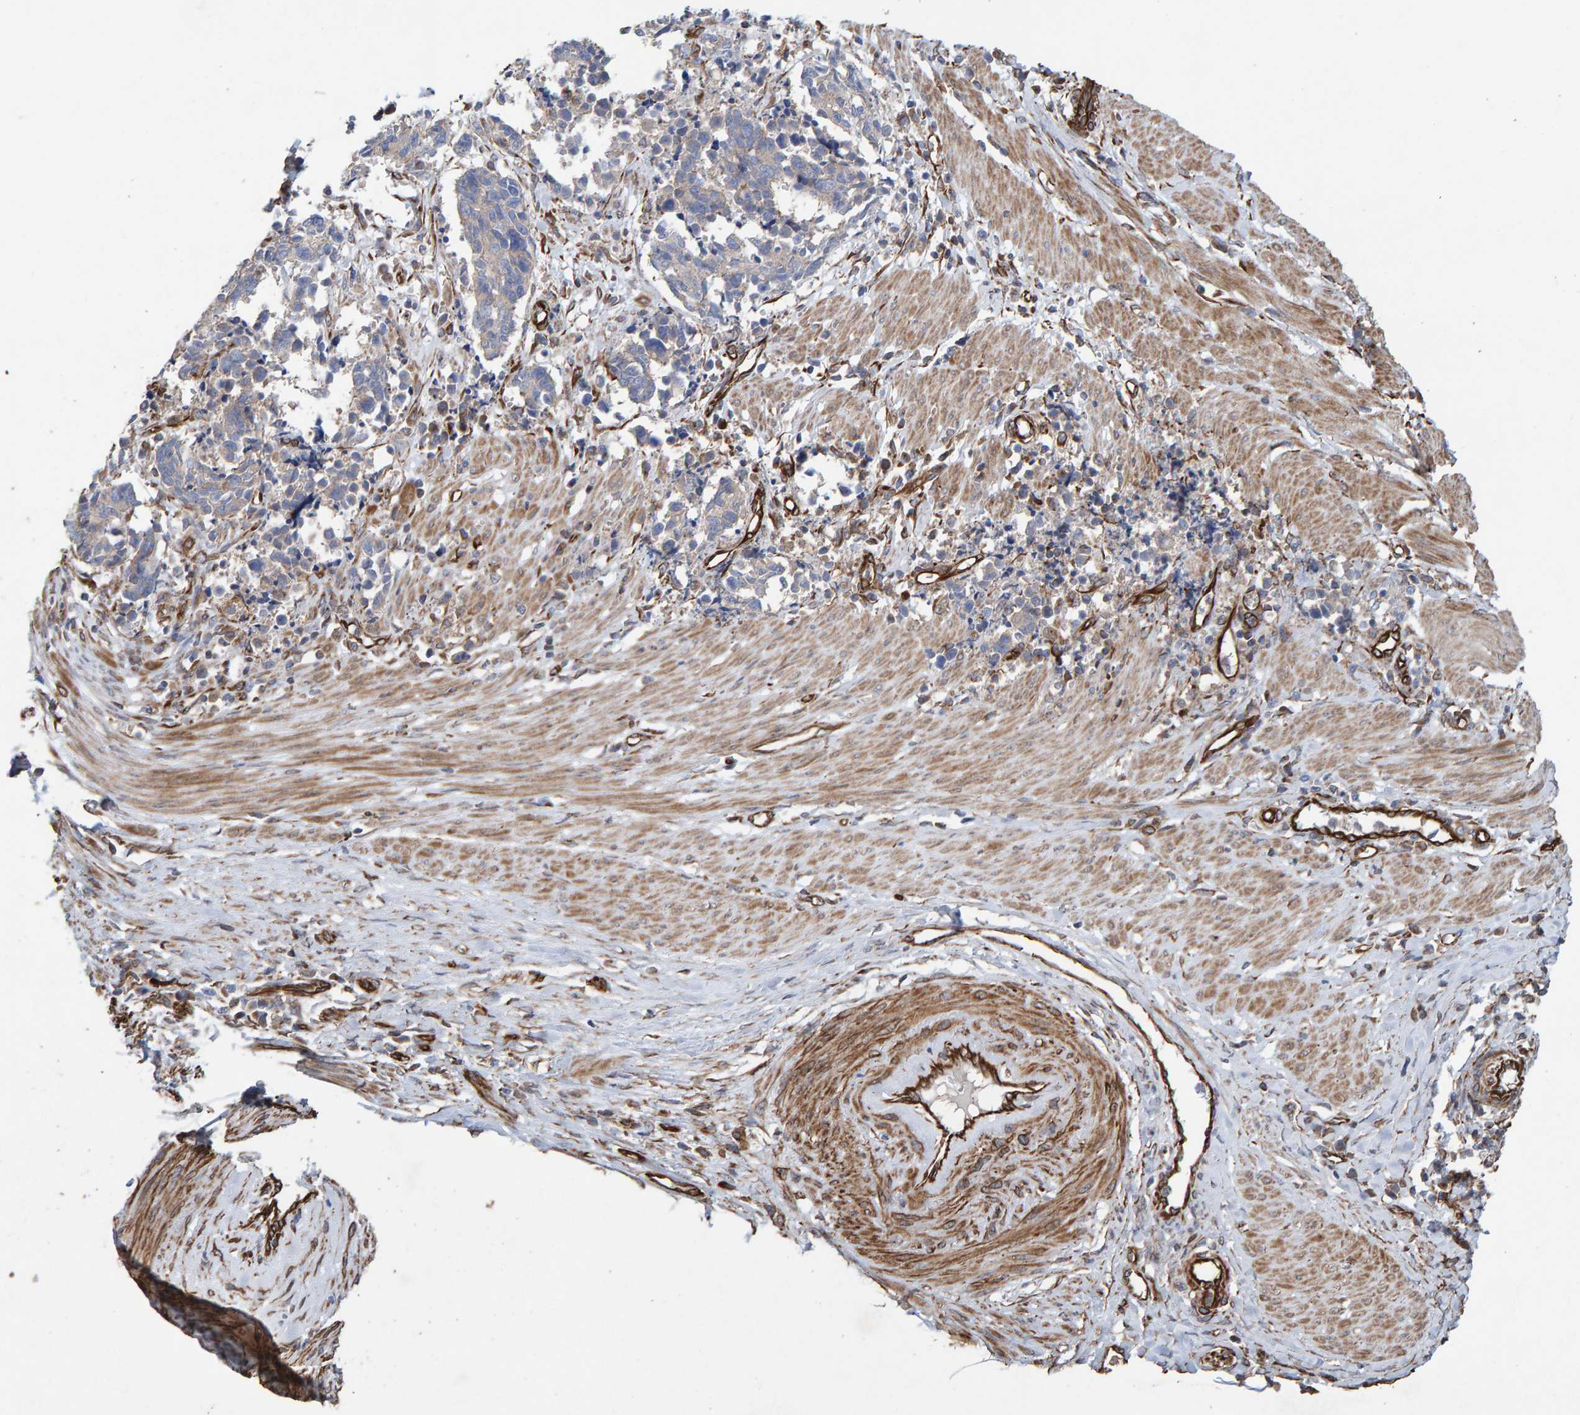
{"staining": {"intensity": "negative", "quantity": "none", "location": "none"}, "tissue": "cervical cancer", "cell_type": "Tumor cells", "image_type": "cancer", "snomed": [{"axis": "morphology", "description": "Normal tissue, NOS"}, {"axis": "morphology", "description": "Squamous cell carcinoma, NOS"}, {"axis": "topography", "description": "Cervix"}], "caption": "IHC of human cervical cancer (squamous cell carcinoma) reveals no staining in tumor cells. The staining is performed using DAB brown chromogen with nuclei counter-stained in using hematoxylin.", "gene": "ZNF347", "patient": {"sex": "female", "age": 35}}